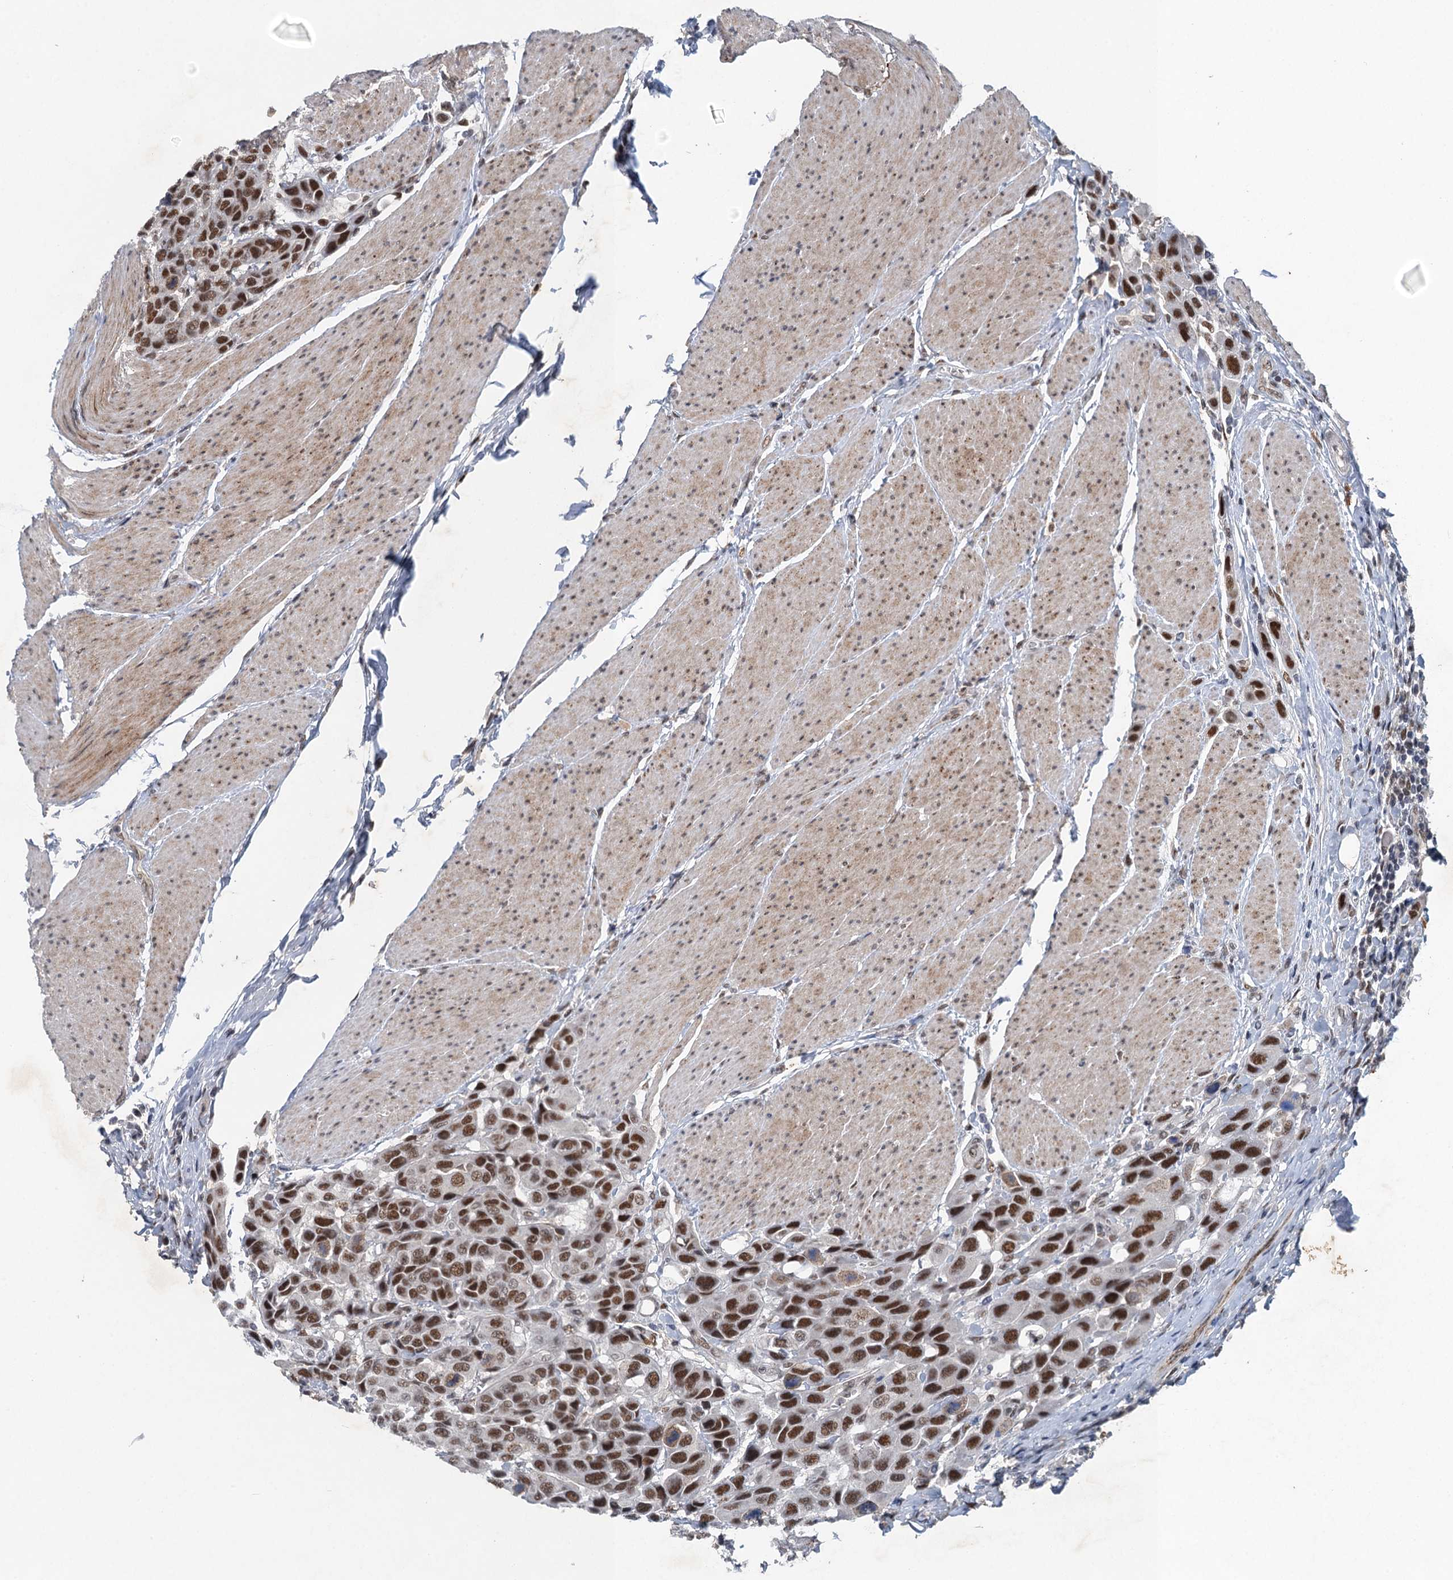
{"staining": {"intensity": "moderate", "quantity": ">75%", "location": "nuclear"}, "tissue": "urothelial cancer", "cell_type": "Tumor cells", "image_type": "cancer", "snomed": [{"axis": "morphology", "description": "Urothelial carcinoma, High grade"}, {"axis": "topography", "description": "Urinary bladder"}], "caption": "A photomicrograph of urothelial cancer stained for a protein exhibits moderate nuclear brown staining in tumor cells. The protein of interest is shown in brown color, while the nuclei are stained blue.", "gene": "CSTF3", "patient": {"sex": "male", "age": 50}}